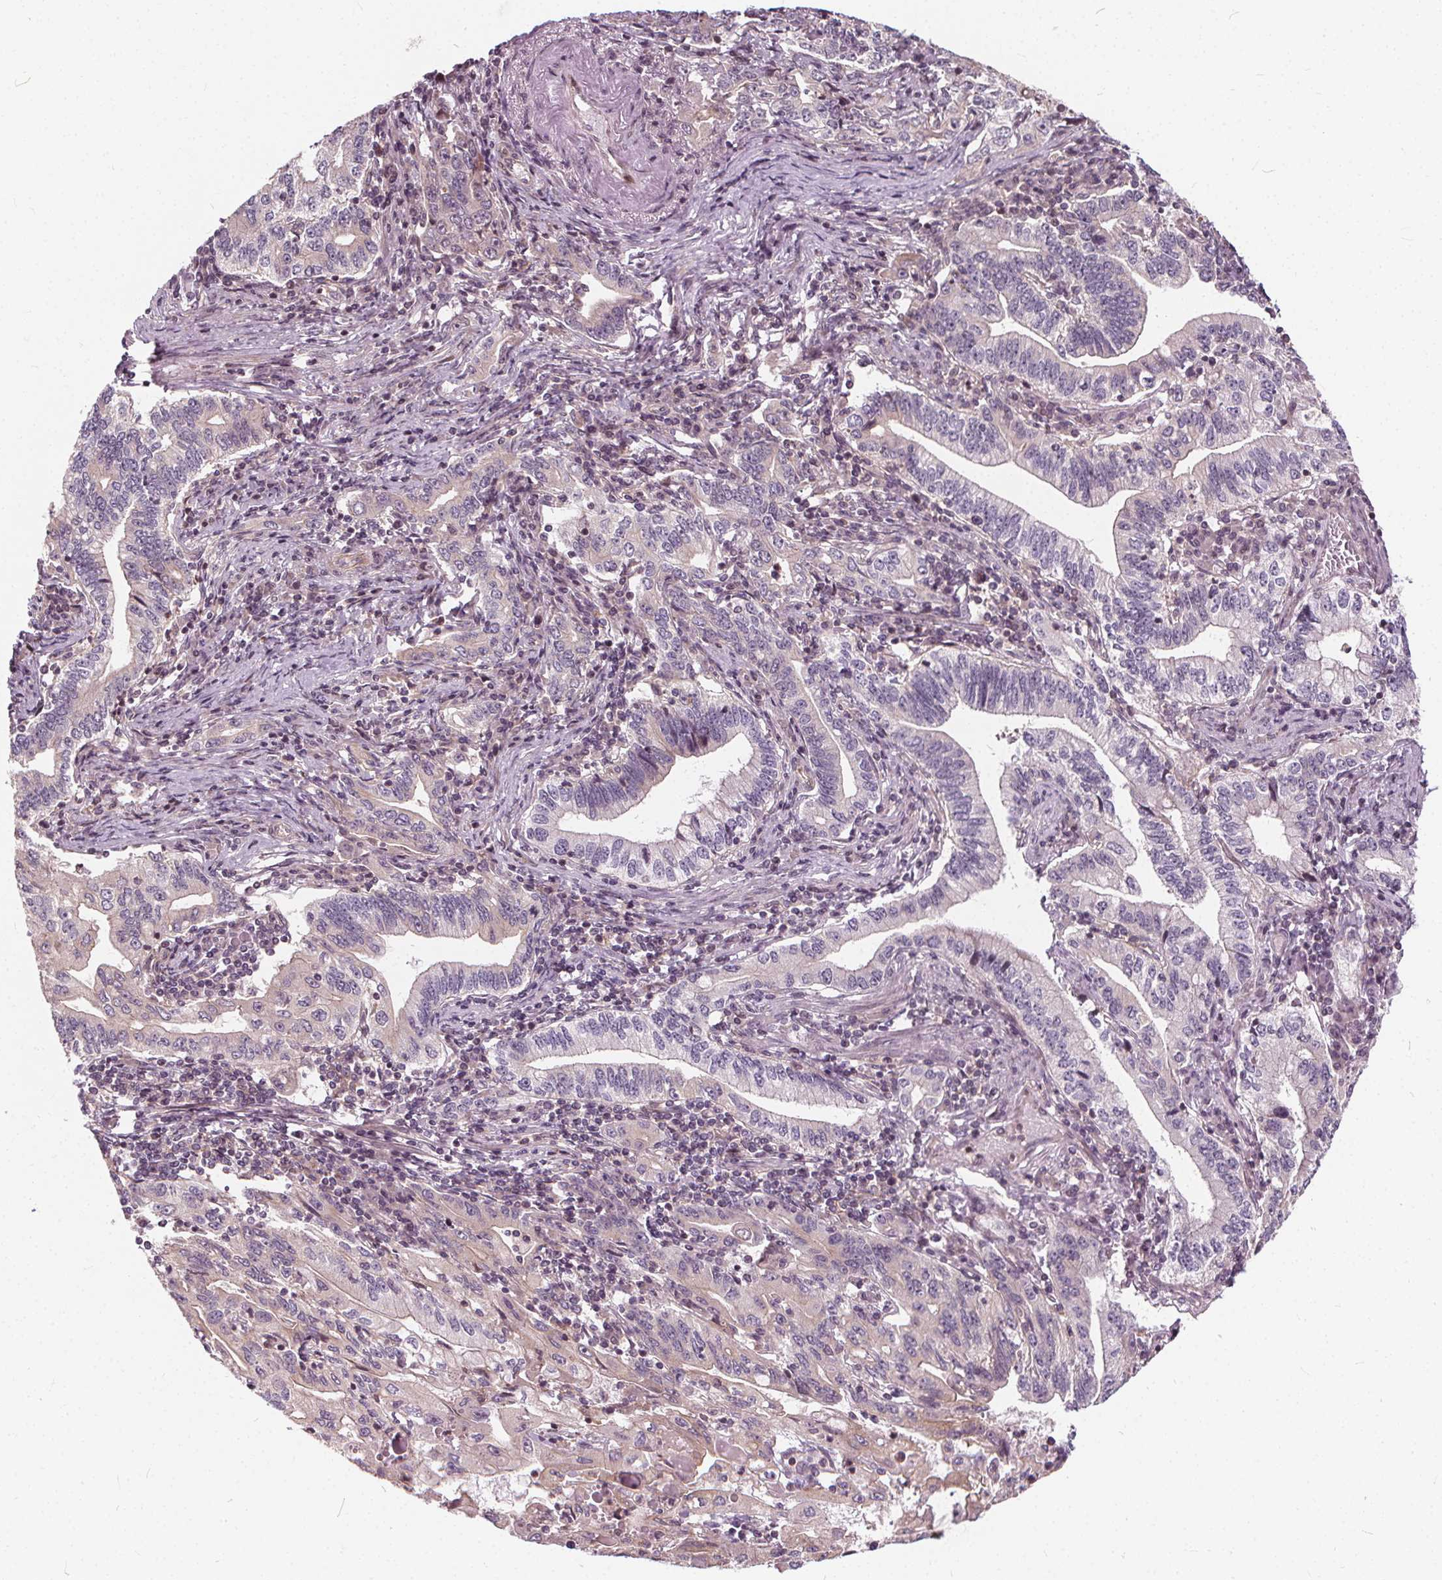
{"staining": {"intensity": "negative", "quantity": "none", "location": "none"}, "tissue": "stomach cancer", "cell_type": "Tumor cells", "image_type": "cancer", "snomed": [{"axis": "morphology", "description": "Adenocarcinoma, NOS"}, {"axis": "topography", "description": "Stomach, lower"}], "caption": "Protein analysis of stomach cancer (adenocarcinoma) demonstrates no significant staining in tumor cells.", "gene": "INPP5E", "patient": {"sex": "female", "age": 72}}